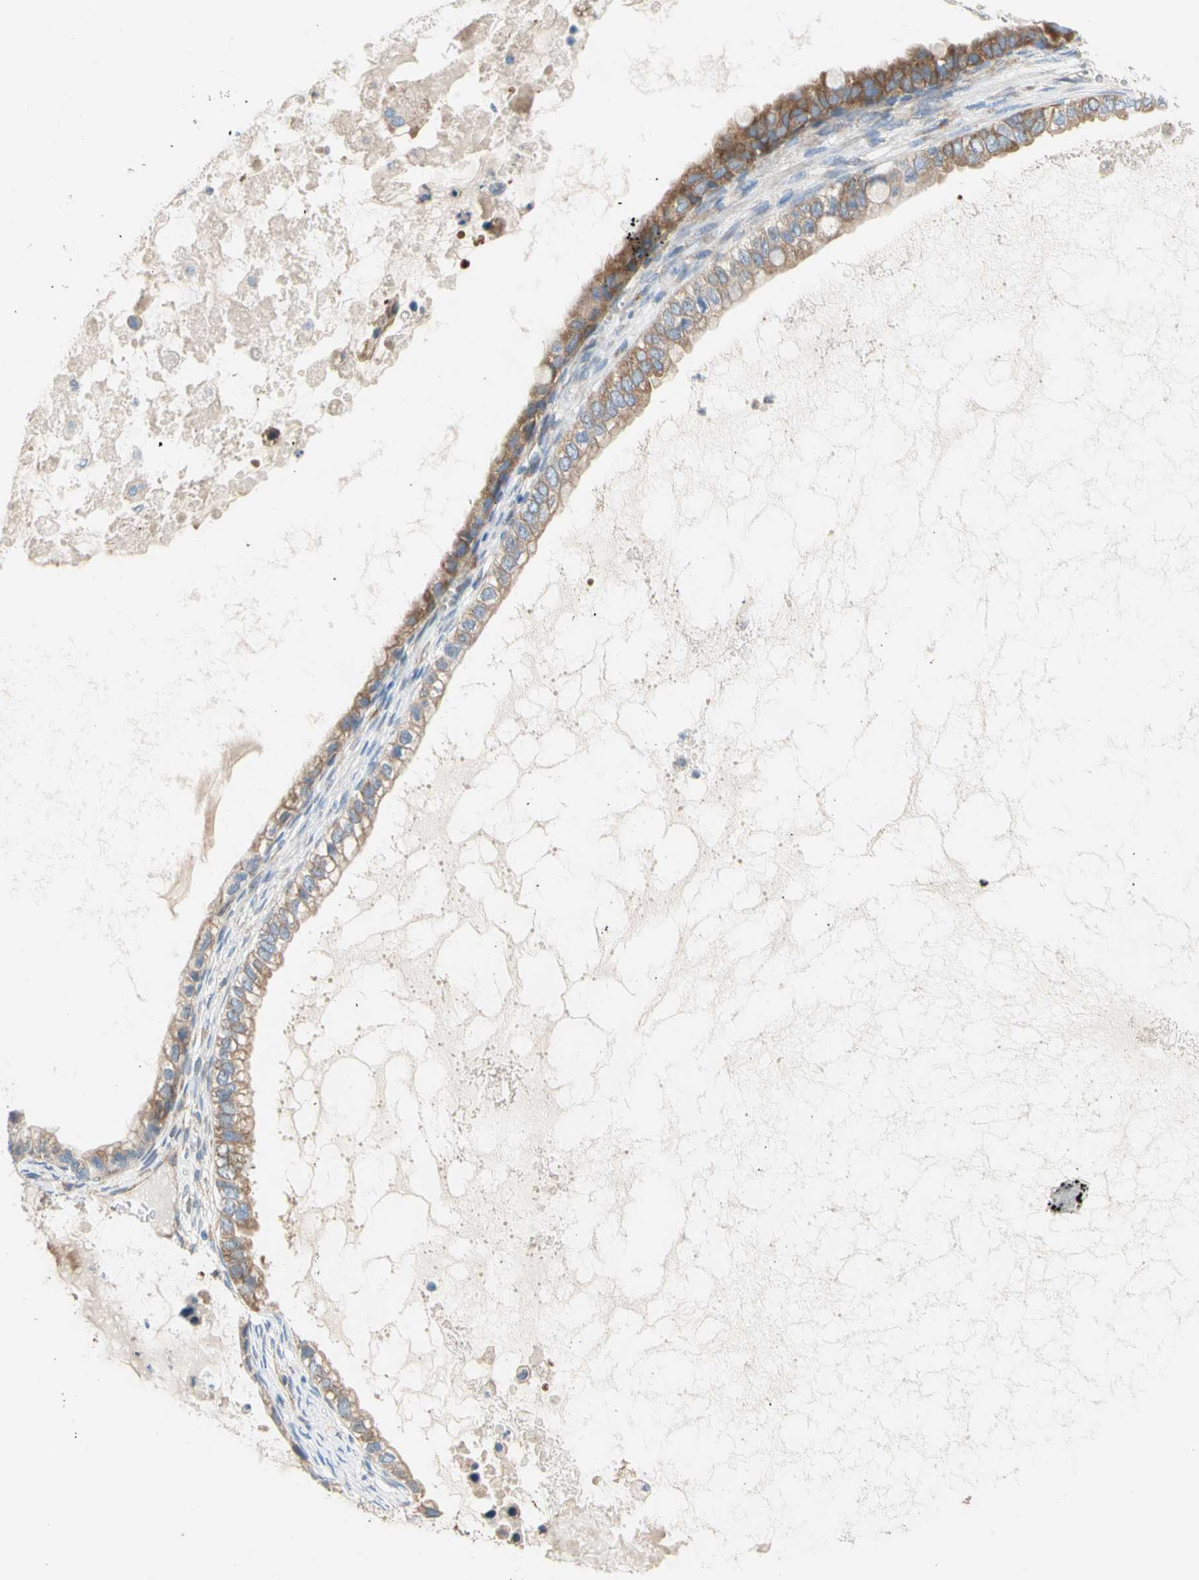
{"staining": {"intensity": "moderate", "quantity": ">75%", "location": "cytoplasmic/membranous"}, "tissue": "ovarian cancer", "cell_type": "Tumor cells", "image_type": "cancer", "snomed": [{"axis": "morphology", "description": "Cystadenocarcinoma, mucinous, NOS"}, {"axis": "topography", "description": "Ovary"}], "caption": "Tumor cells display moderate cytoplasmic/membranous expression in approximately >75% of cells in ovarian cancer.", "gene": "GPHN", "patient": {"sex": "female", "age": 80}}